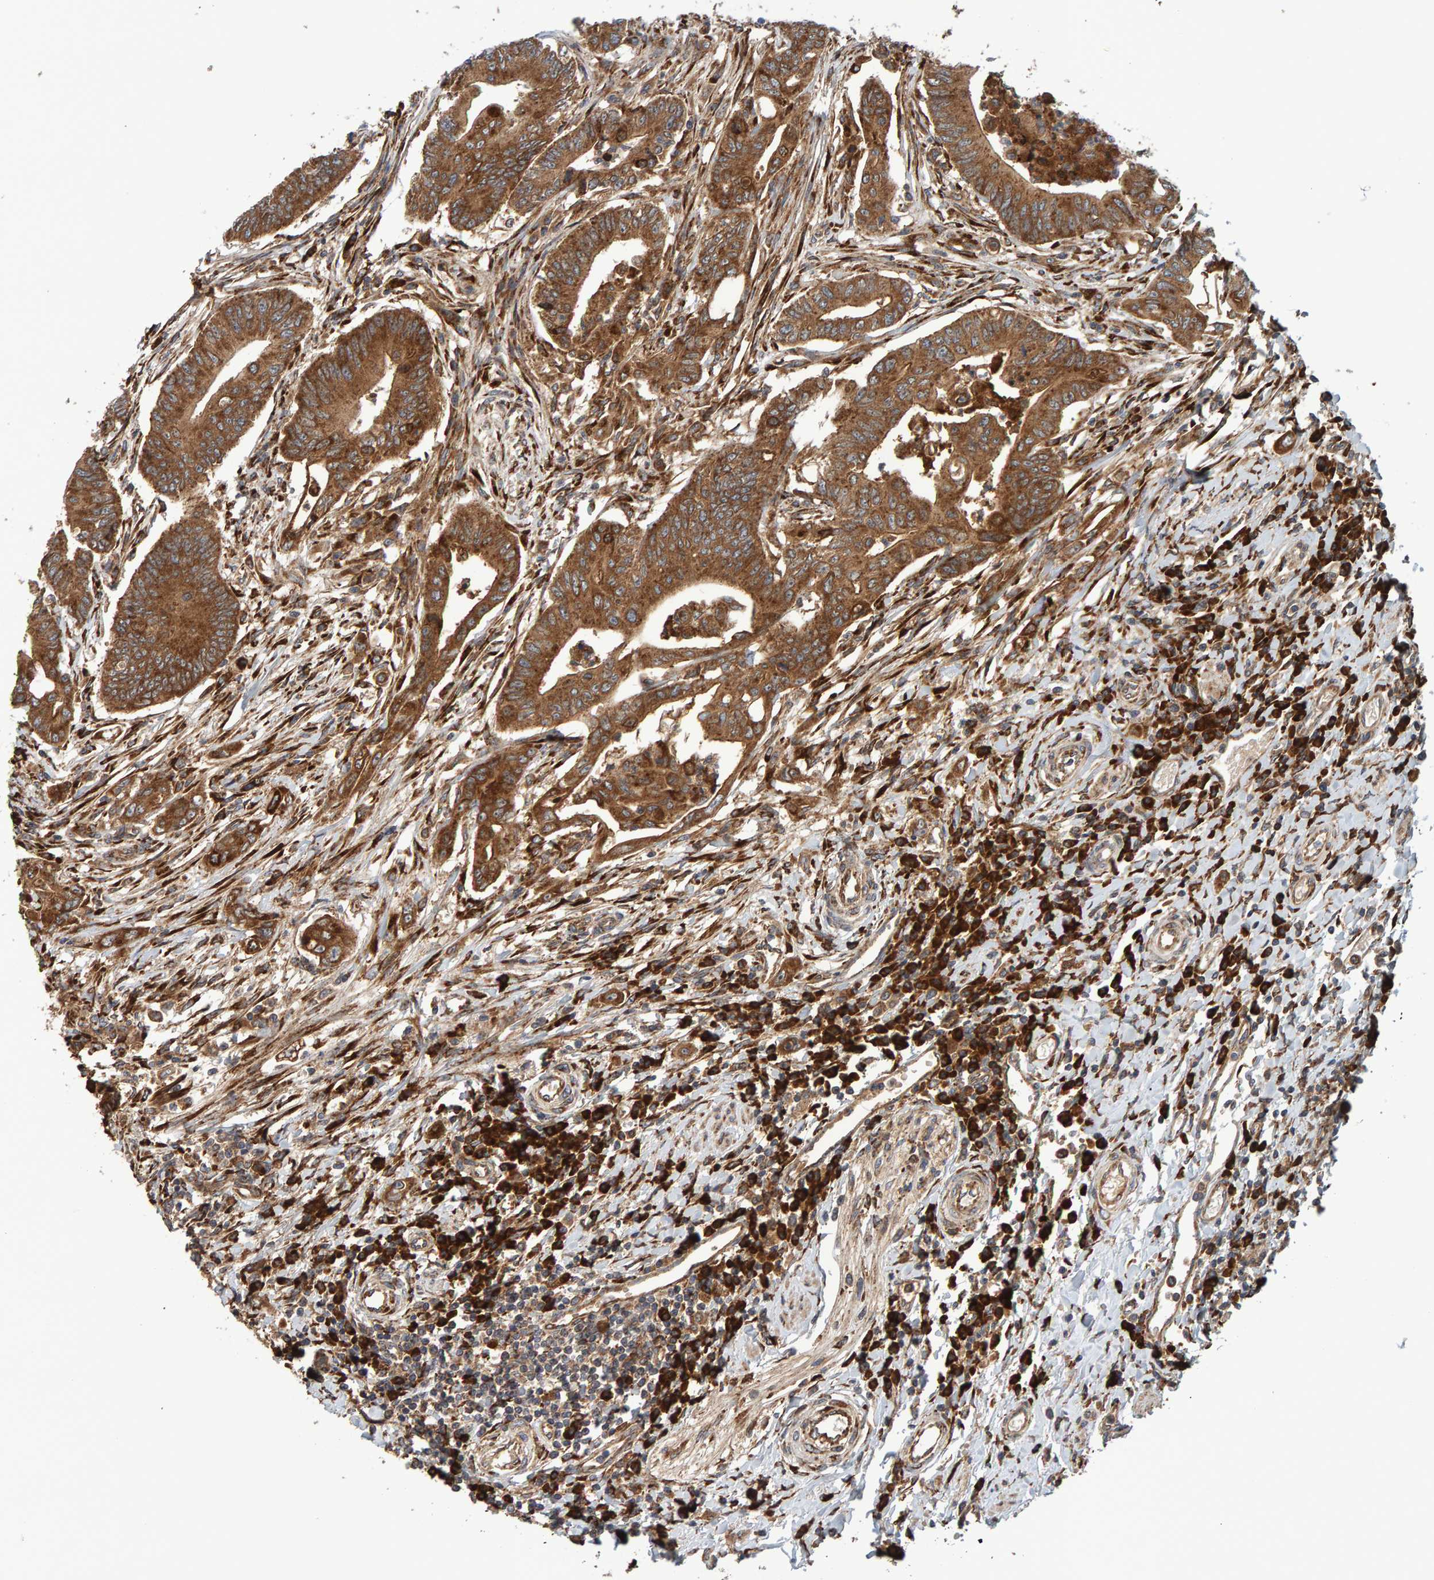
{"staining": {"intensity": "strong", "quantity": ">75%", "location": "cytoplasmic/membranous"}, "tissue": "colorectal cancer", "cell_type": "Tumor cells", "image_type": "cancer", "snomed": [{"axis": "morphology", "description": "Adenoma, NOS"}, {"axis": "morphology", "description": "Adenocarcinoma, NOS"}, {"axis": "topography", "description": "Colon"}], "caption": "This is an image of immunohistochemistry (IHC) staining of colorectal adenoma, which shows strong staining in the cytoplasmic/membranous of tumor cells.", "gene": "BAIAP2", "patient": {"sex": "male", "age": 79}}